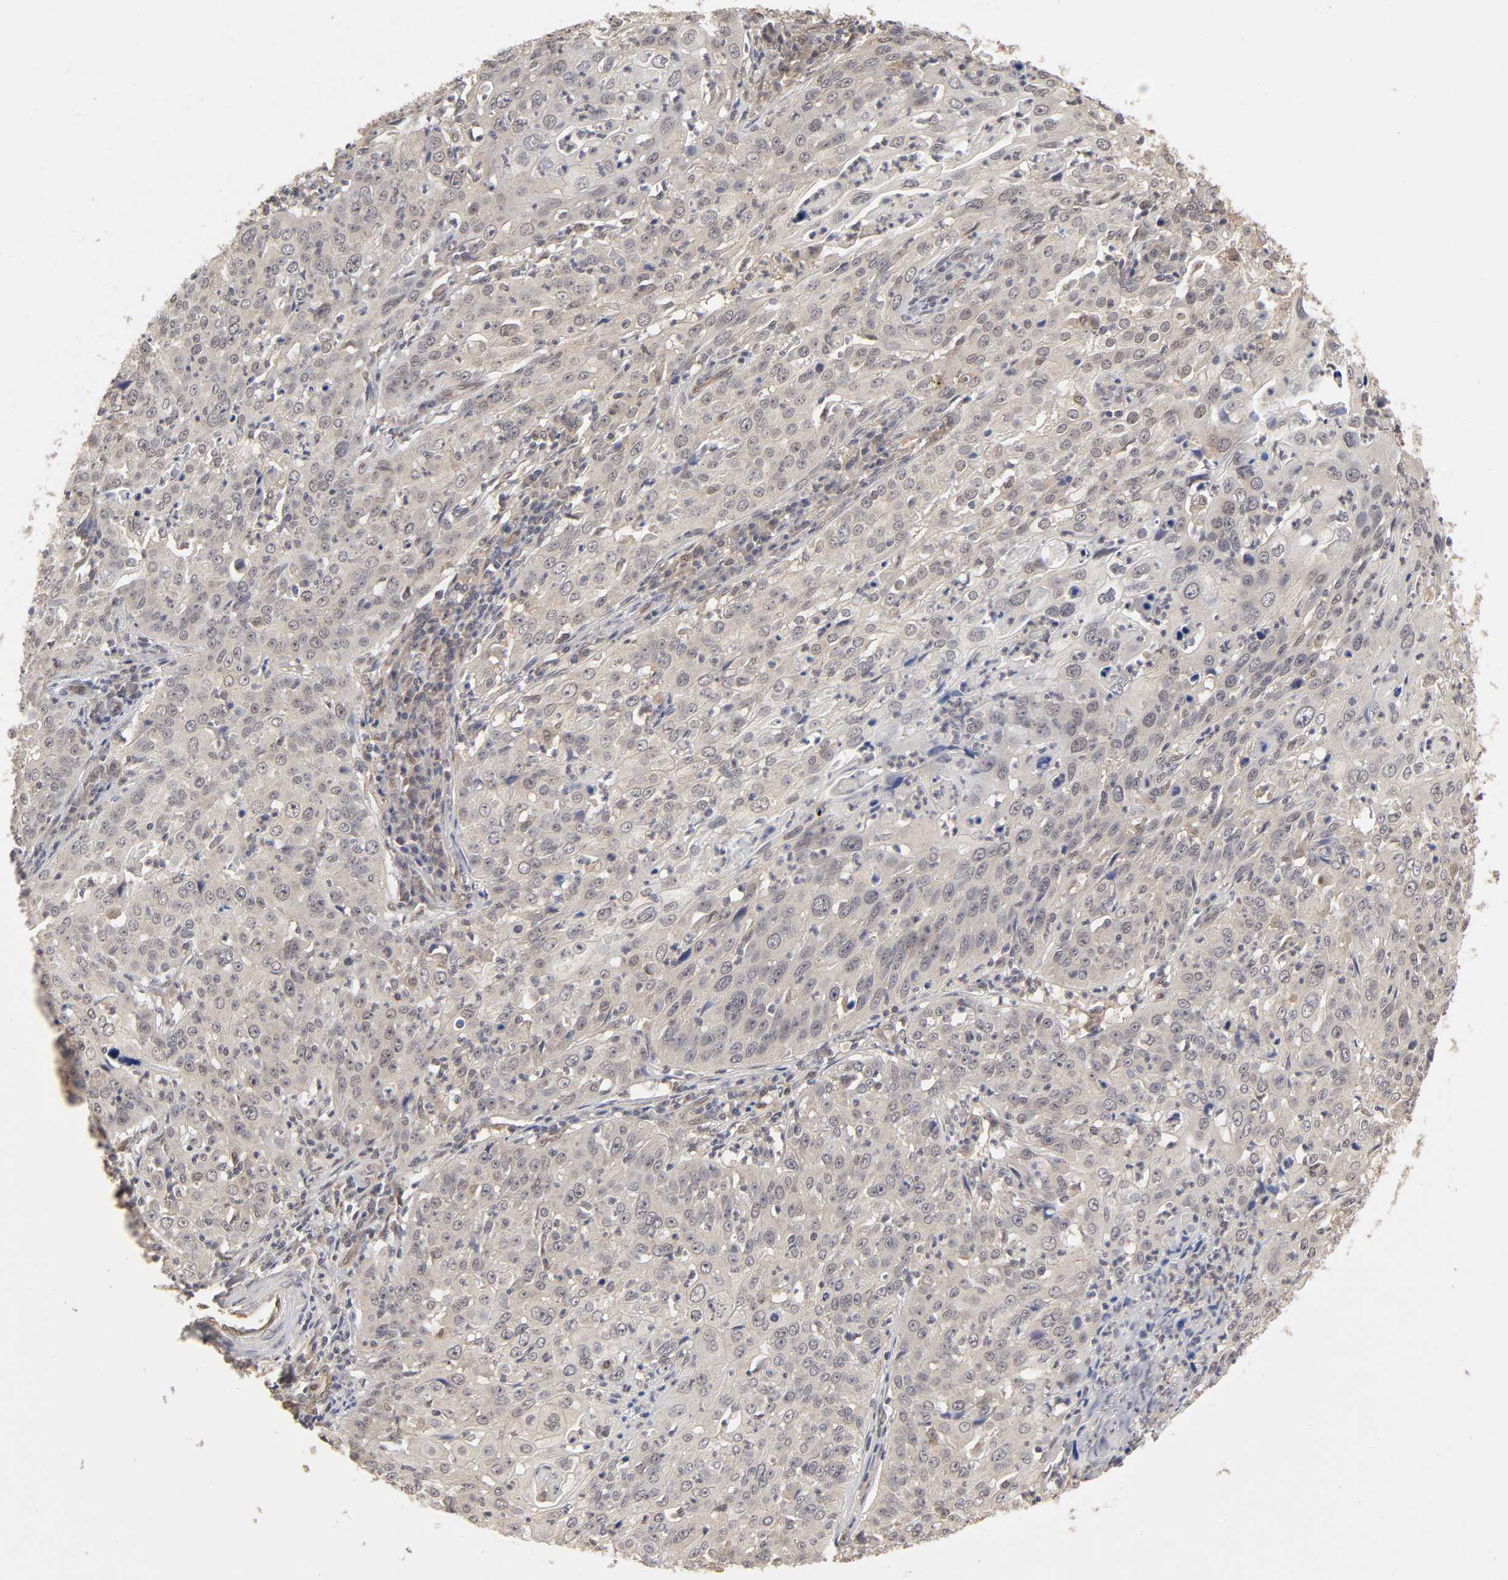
{"staining": {"intensity": "weak", "quantity": "25%-75%", "location": "cytoplasmic/membranous"}, "tissue": "cervical cancer", "cell_type": "Tumor cells", "image_type": "cancer", "snomed": [{"axis": "morphology", "description": "Squamous cell carcinoma, NOS"}, {"axis": "topography", "description": "Cervix"}], "caption": "A brown stain shows weak cytoplasmic/membranous expression of a protein in squamous cell carcinoma (cervical) tumor cells.", "gene": "MAPK1", "patient": {"sex": "female", "age": 39}}